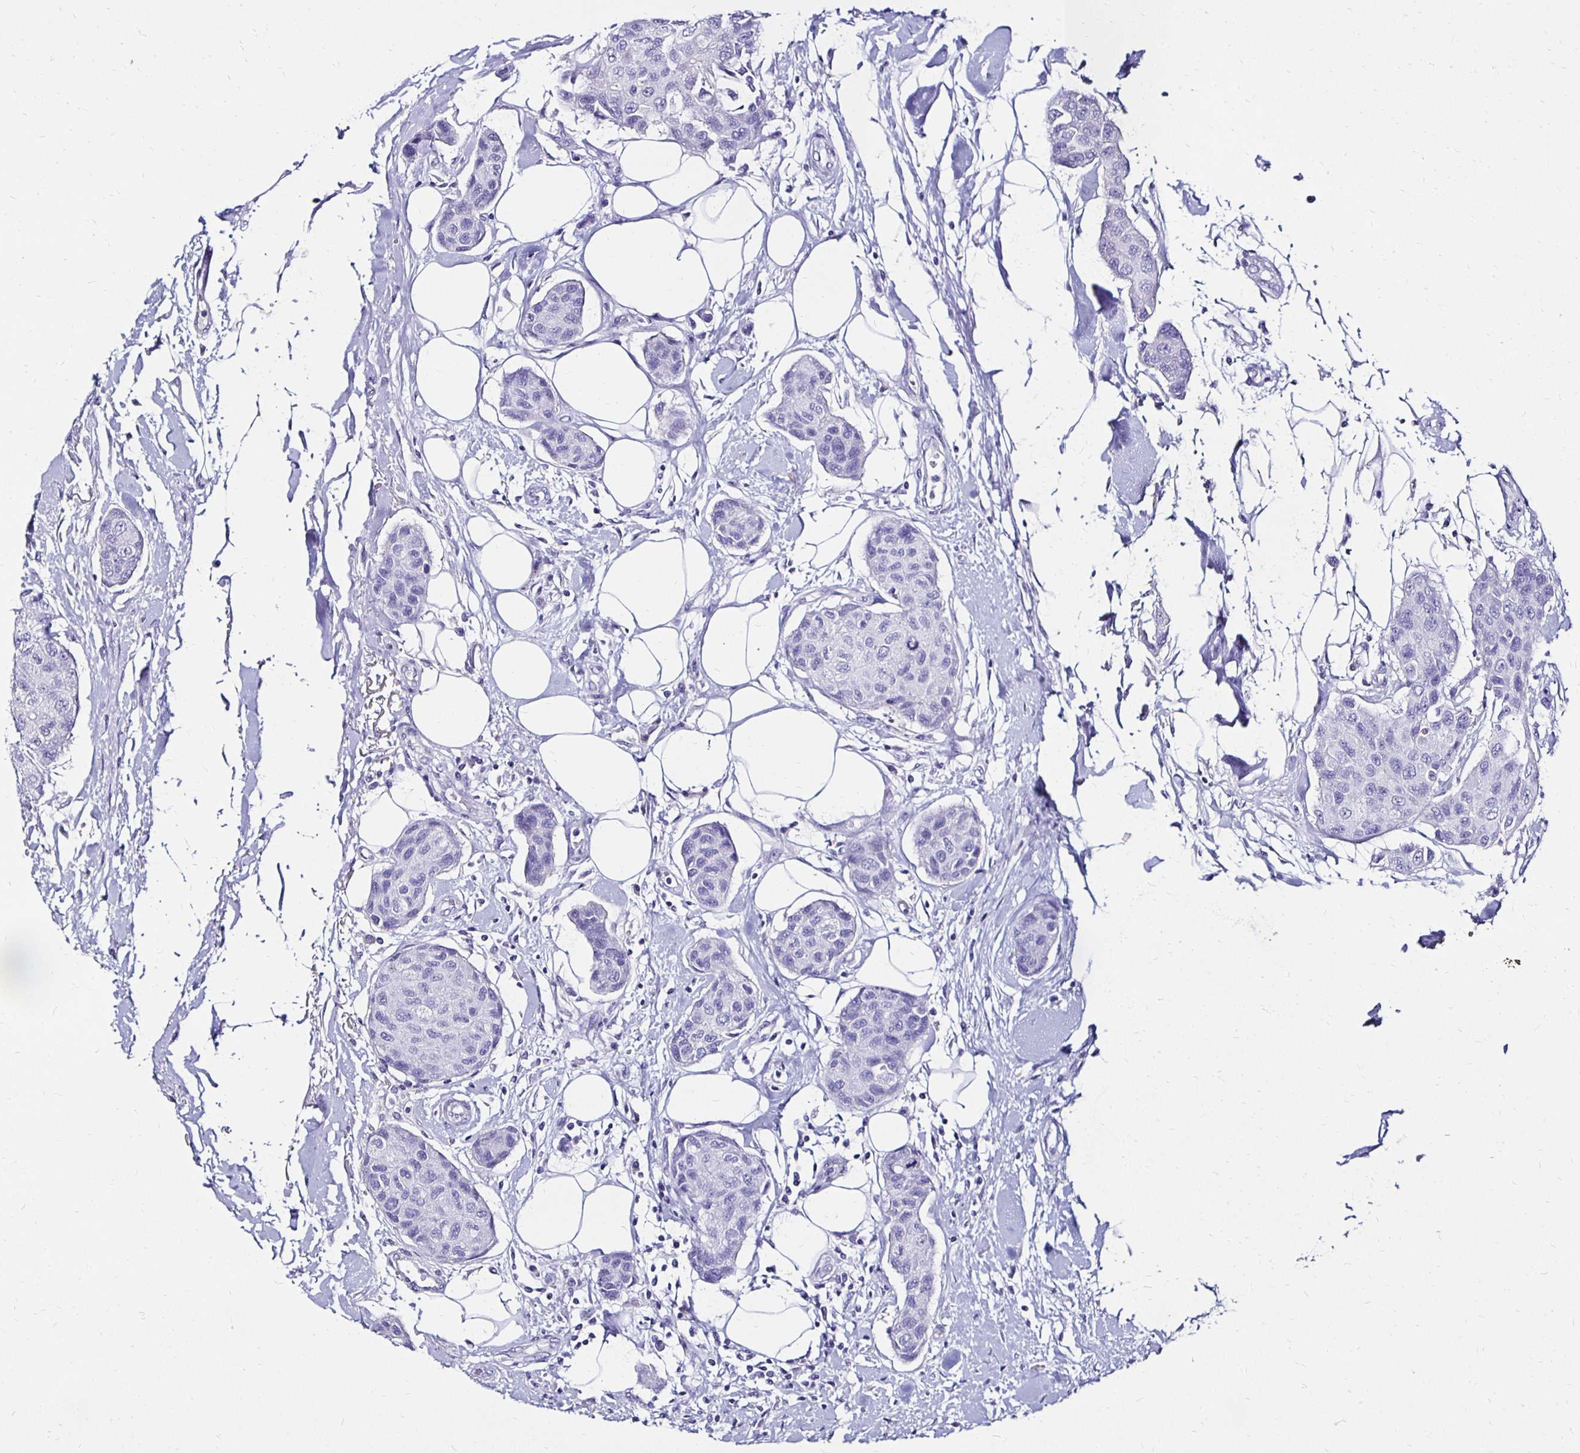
{"staining": {"intensity": "negative", "quantity": "none", "location": "none"}, "tissue": "breast cancer", "cell_type": "Tumor cells", "image_type": "cancer", "snomed": [{"axis": "morphology", "description": "Duct carcinoma"}, {"axis": "topography", "description": "Breast"}, {"axis": "topography", "description": "Lymph node"}], "caption": "DAB immunohistochemical staining of human breast intraductal carcinoma exhibits no significant expression in tumor cells. (Stains: DAB (3,3'-diaminobenzidine) immunohistochemistry with hematoxylin counter stain, Microscopy: brightfield microscopy at high magnification).", "gene": "KCNT1", "patient": {"sex": "female", "age": 80}}